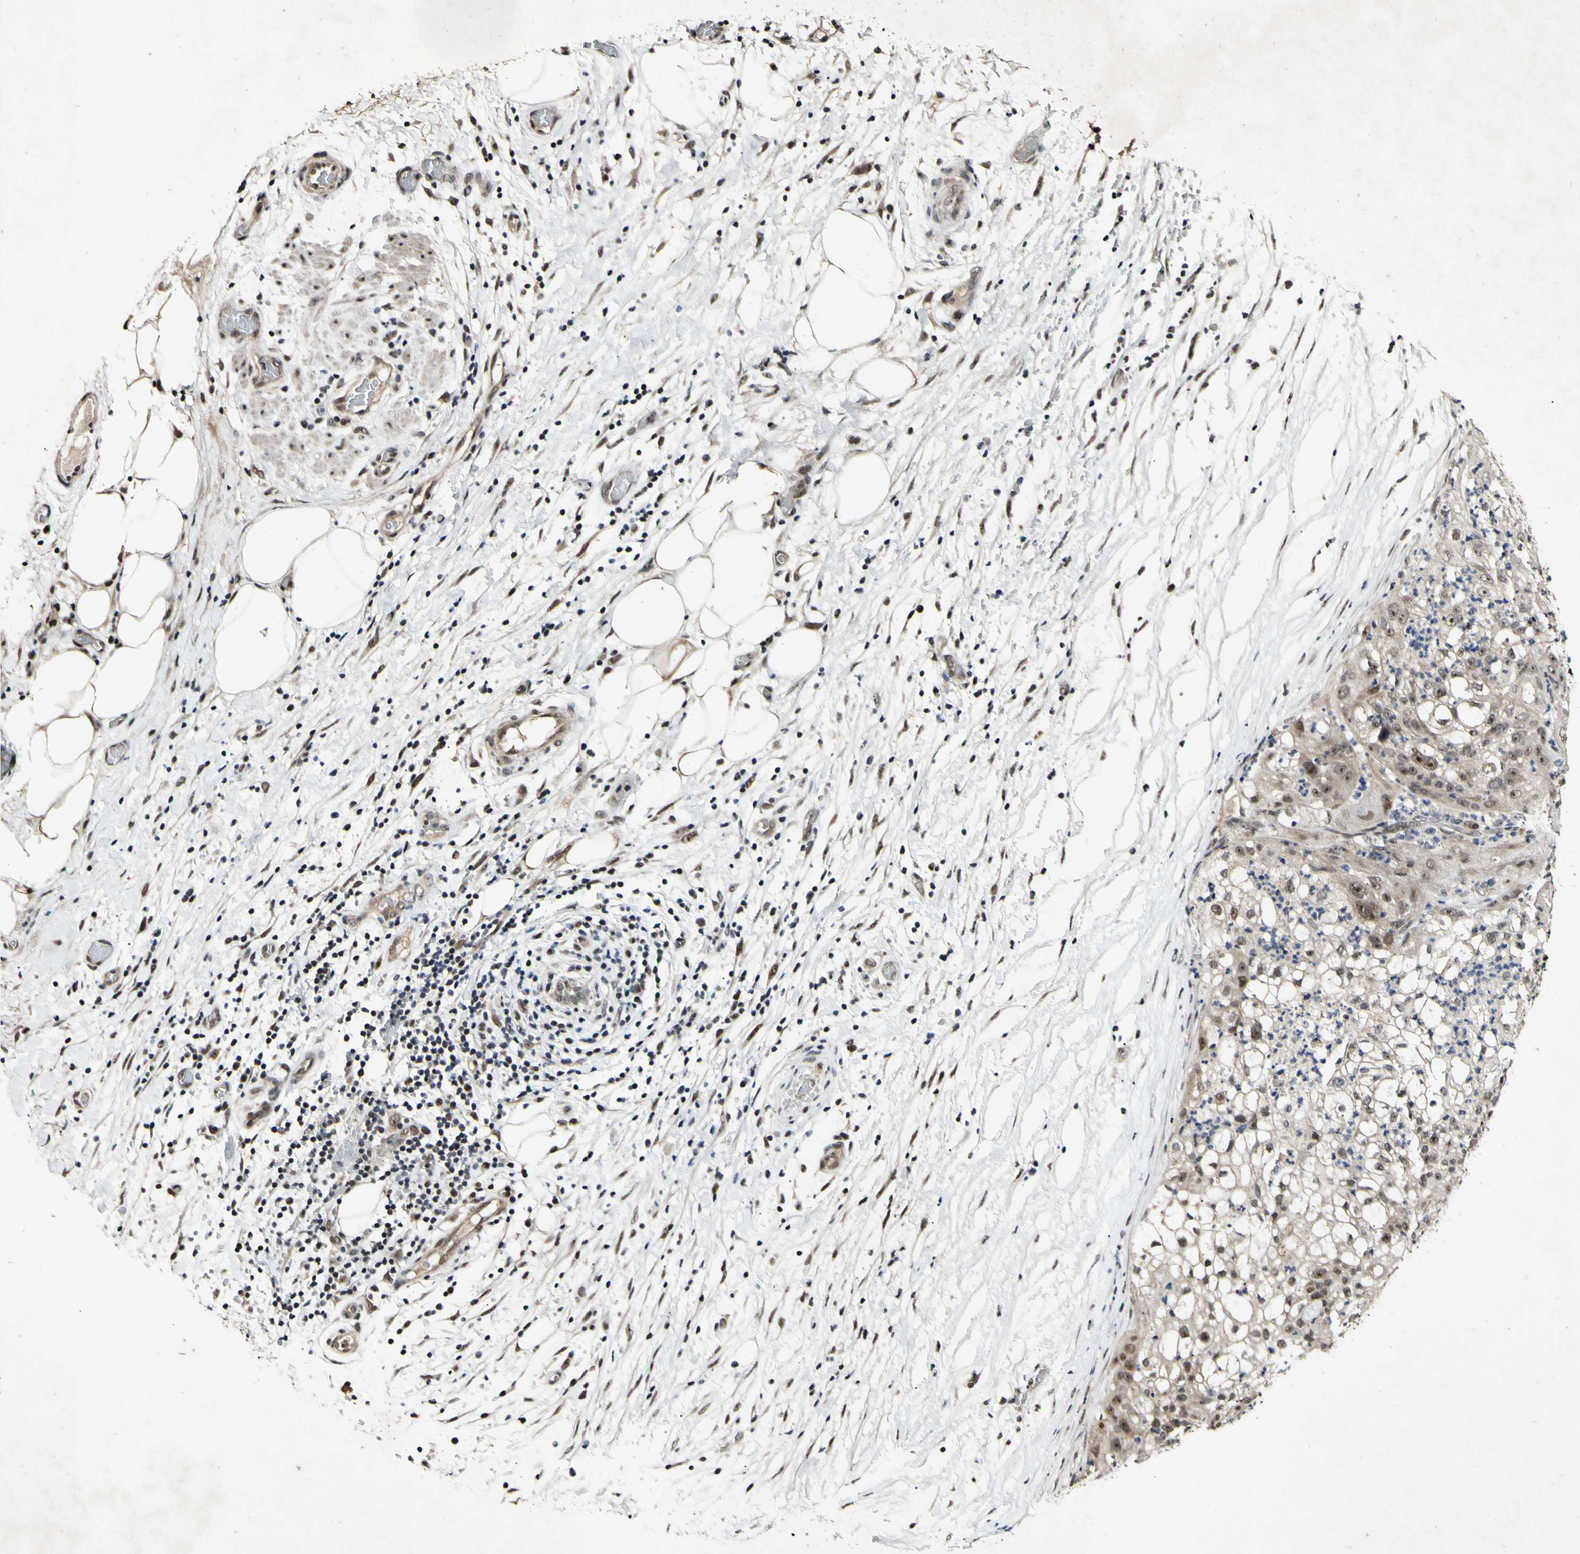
{"staining": {"intensity": "moderate", "quantity": ">75%", "location": "nuclear"}, "tissue": "lung cancer", "cell_type": "Tumor cells", "image_type": "cancer", "snomed": [{"axis": "morphology", "description": "Inflammation, NOS"}, {"axis": "morphology", "description": "Squamous cell carcinoma, NOS"}, {"axis": "topography", "description": "Lymph node"}, {"axis": "topography", "description": "Soft tissue"}, {"axis": "topography", "description": "Lung"}], "caption": "Immunohistochemical staining of human lung cancer shows medium levels of moderate nuclear expression in approximately >75% of tumor cells.", "gene": "POLR2F", "patient": {"sex": "male", "age": 66}}